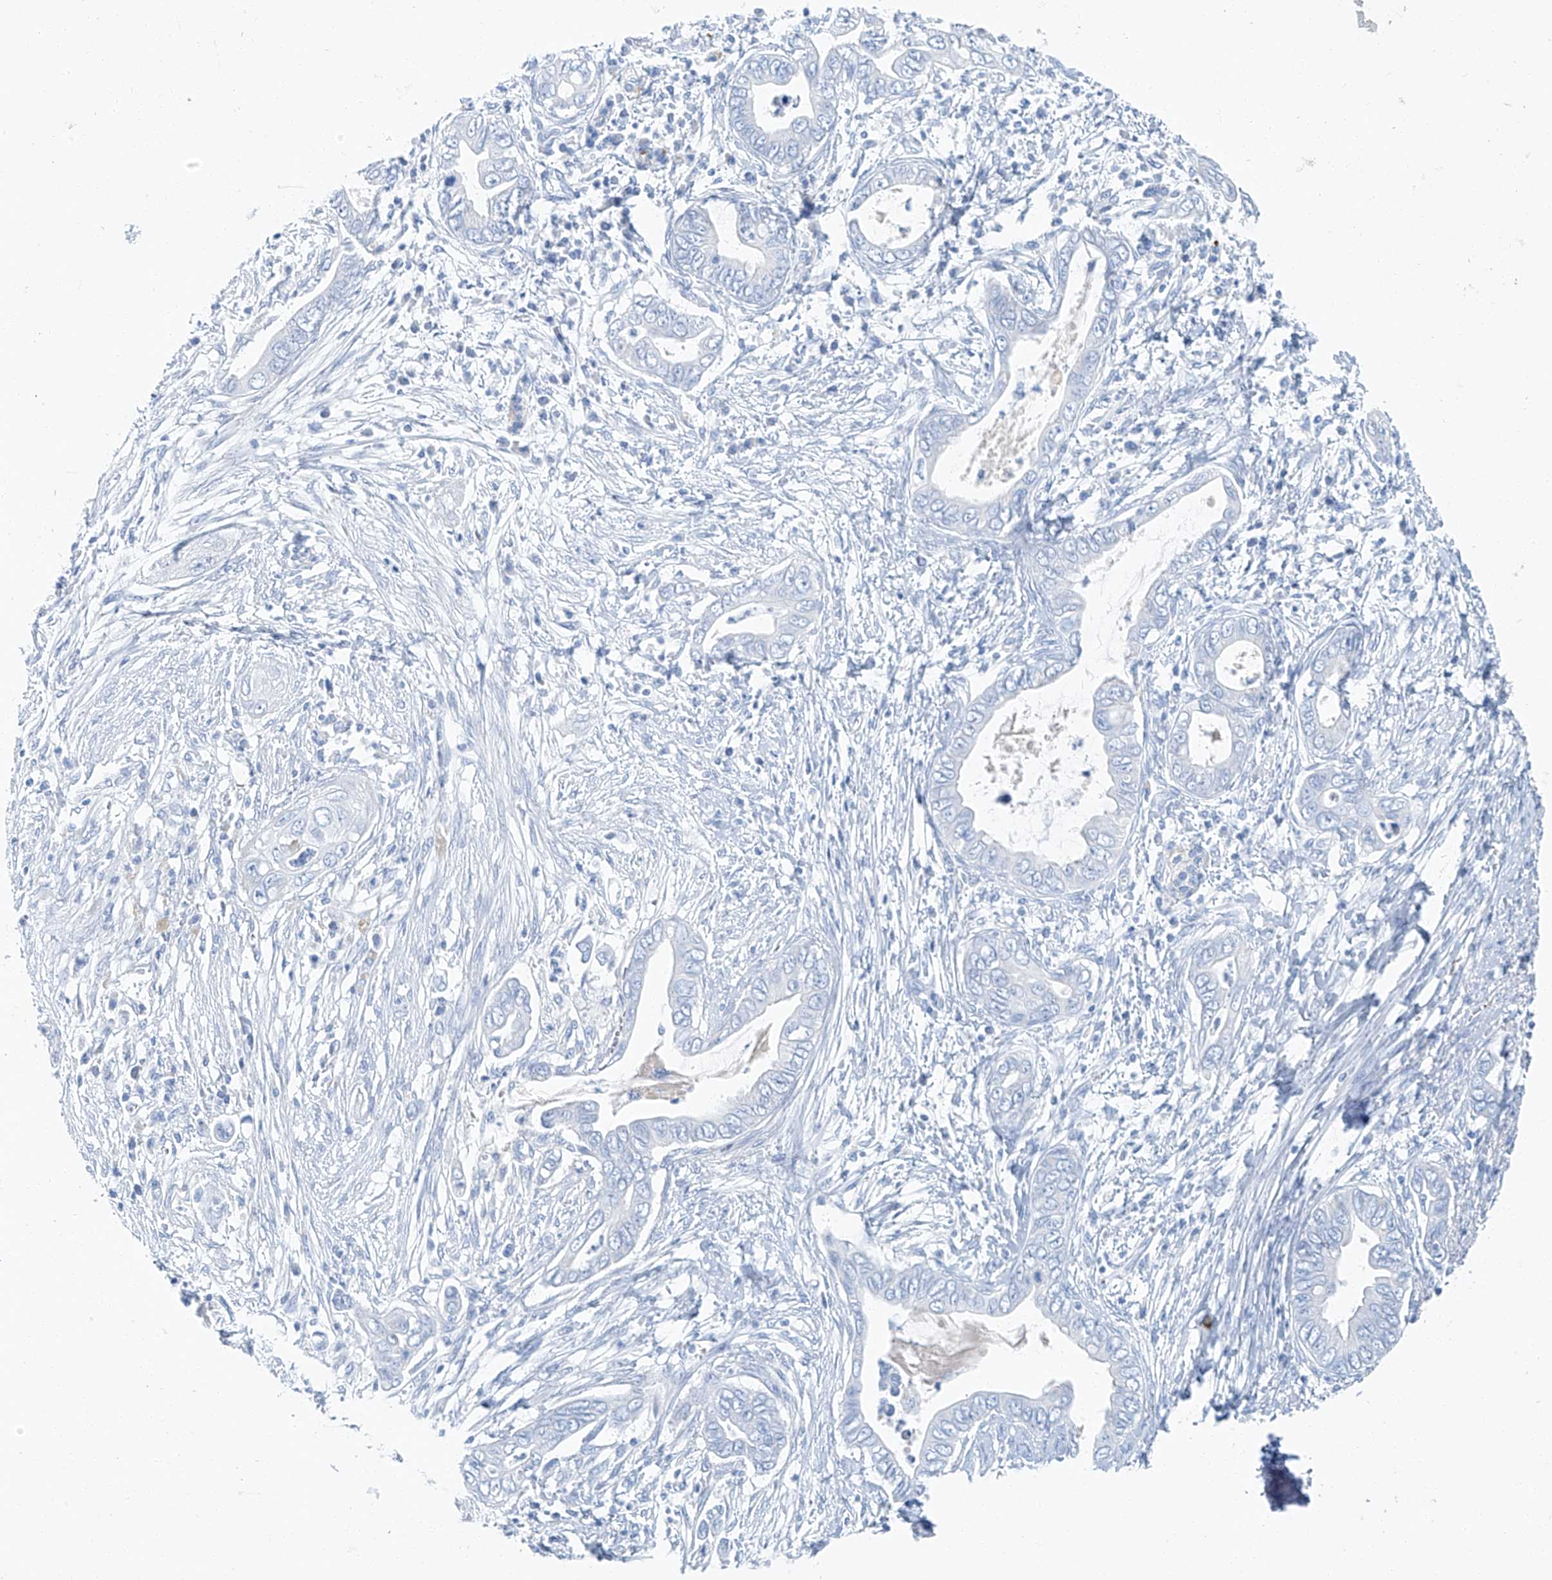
{"staining": {"intensity": "negative", "quantity": "none", "location": "none"}, "tissue": "pancreatic cancer", "cell_type": "Tumor cells", "image_type": "cancer", "snomed": [{"axis": "morphology", "description": "Adenocarcinoma, NOS"}, {"axis": "topography", "description": "Pancreas"}], "caption": "DAB immunohistochemical staining of adenocarcinoma (pancreatic) shows no significant positivity in tumor cells. (IHC, brightfield microscopy, high magnification).", "gene": "C1orf87", "patient": {"sex": "male", "age": 75}}